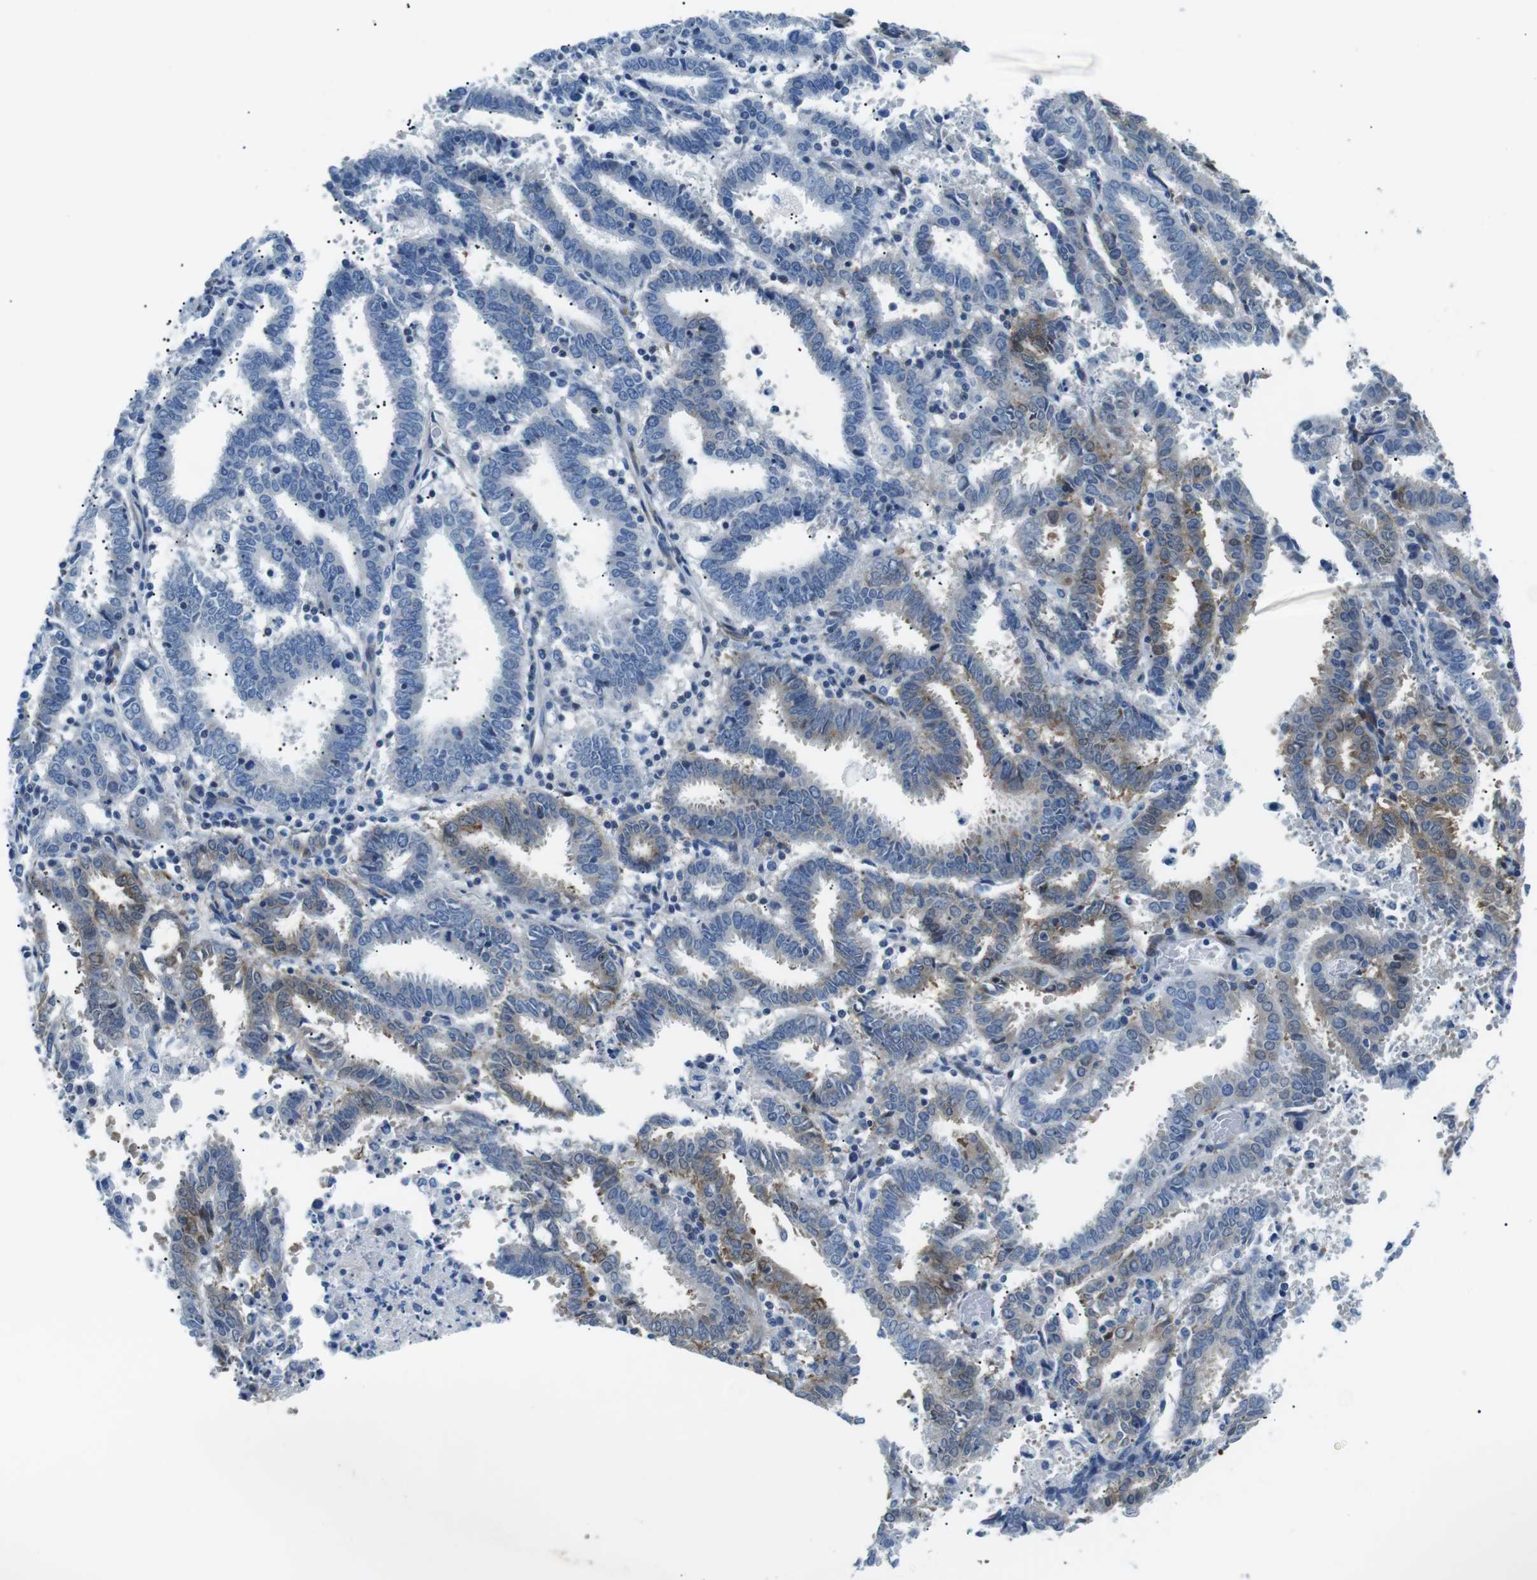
{"staining": {"intensity": "weak", "quantity": "<25%", "location": "cytoplasmic/membranous"}, "tissue": "endometrial cancer", "cell_type": "Tumor cells", "image_type": "cancer", "snomed": [{"axis": "morphology", "description": "Adenocarcinoma, NOS"}, {"axis": "topography", "description": "Uterus"}], "caption": "This photomicrograph is of adenocarcinoma (endometrial) stained with immunohistochemistry to label a protein in brown with the nuclei are counter-stained blue. There is no expression in tumor cells.", "gene": "PHLDA1", "patient": {"sex": "female", "age": 83}}